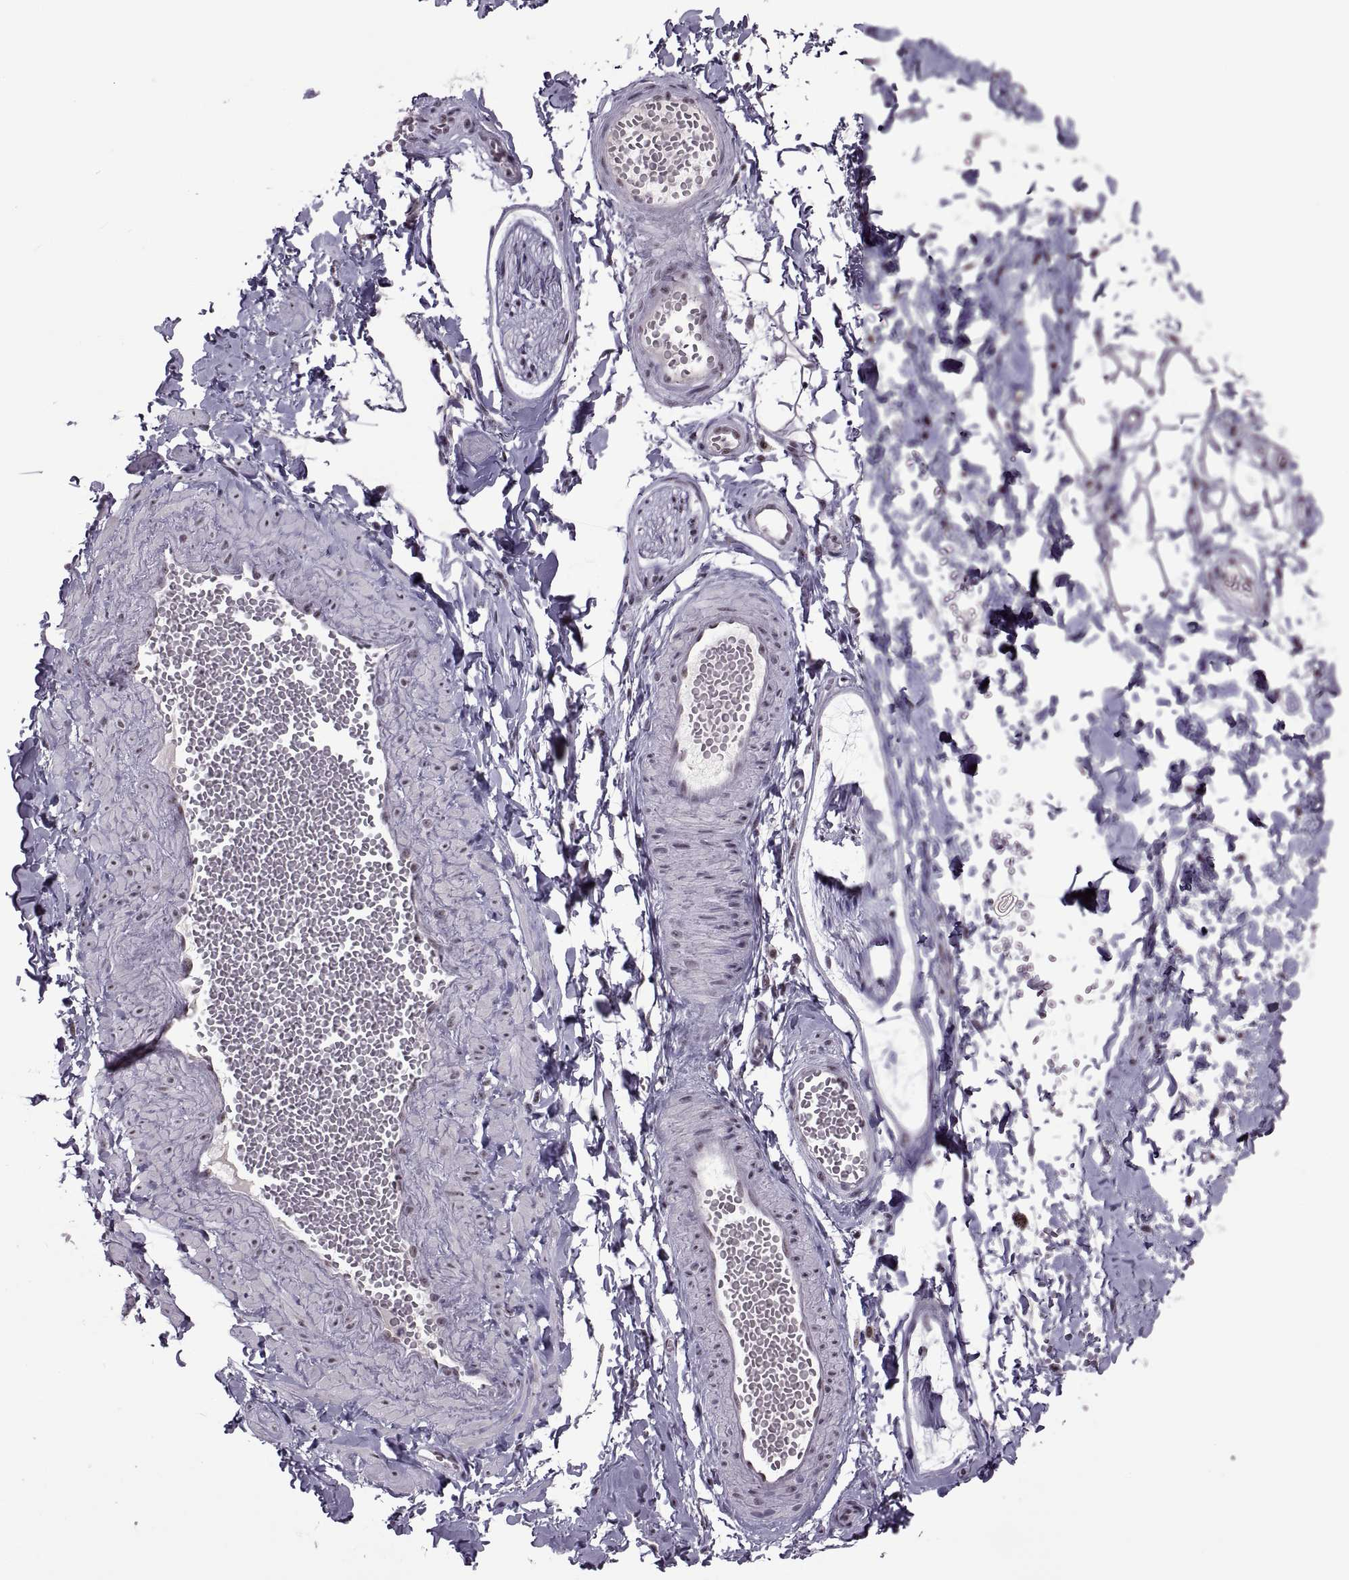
{"staining": {"intensity": "negative", "quantity": "none", "location": "none"}, "tissue": "adipose tissue", "cell_type": "Adipocytes", "image_type": "normal", "snomed": [{"axis": "morphology", "description": "Normal tissue, NOS"}, {"axis": "topography", "description": "Smooth muscle"}, {"axis": "topography", "description": "Peripheral nerve tissue"}], "caption": "Immunohistochemistry of benign adipose tissue exhibits no expression in adipocytes.", "gene": "MAGEA4", "patient": {"sex": "male", "age": 22}}